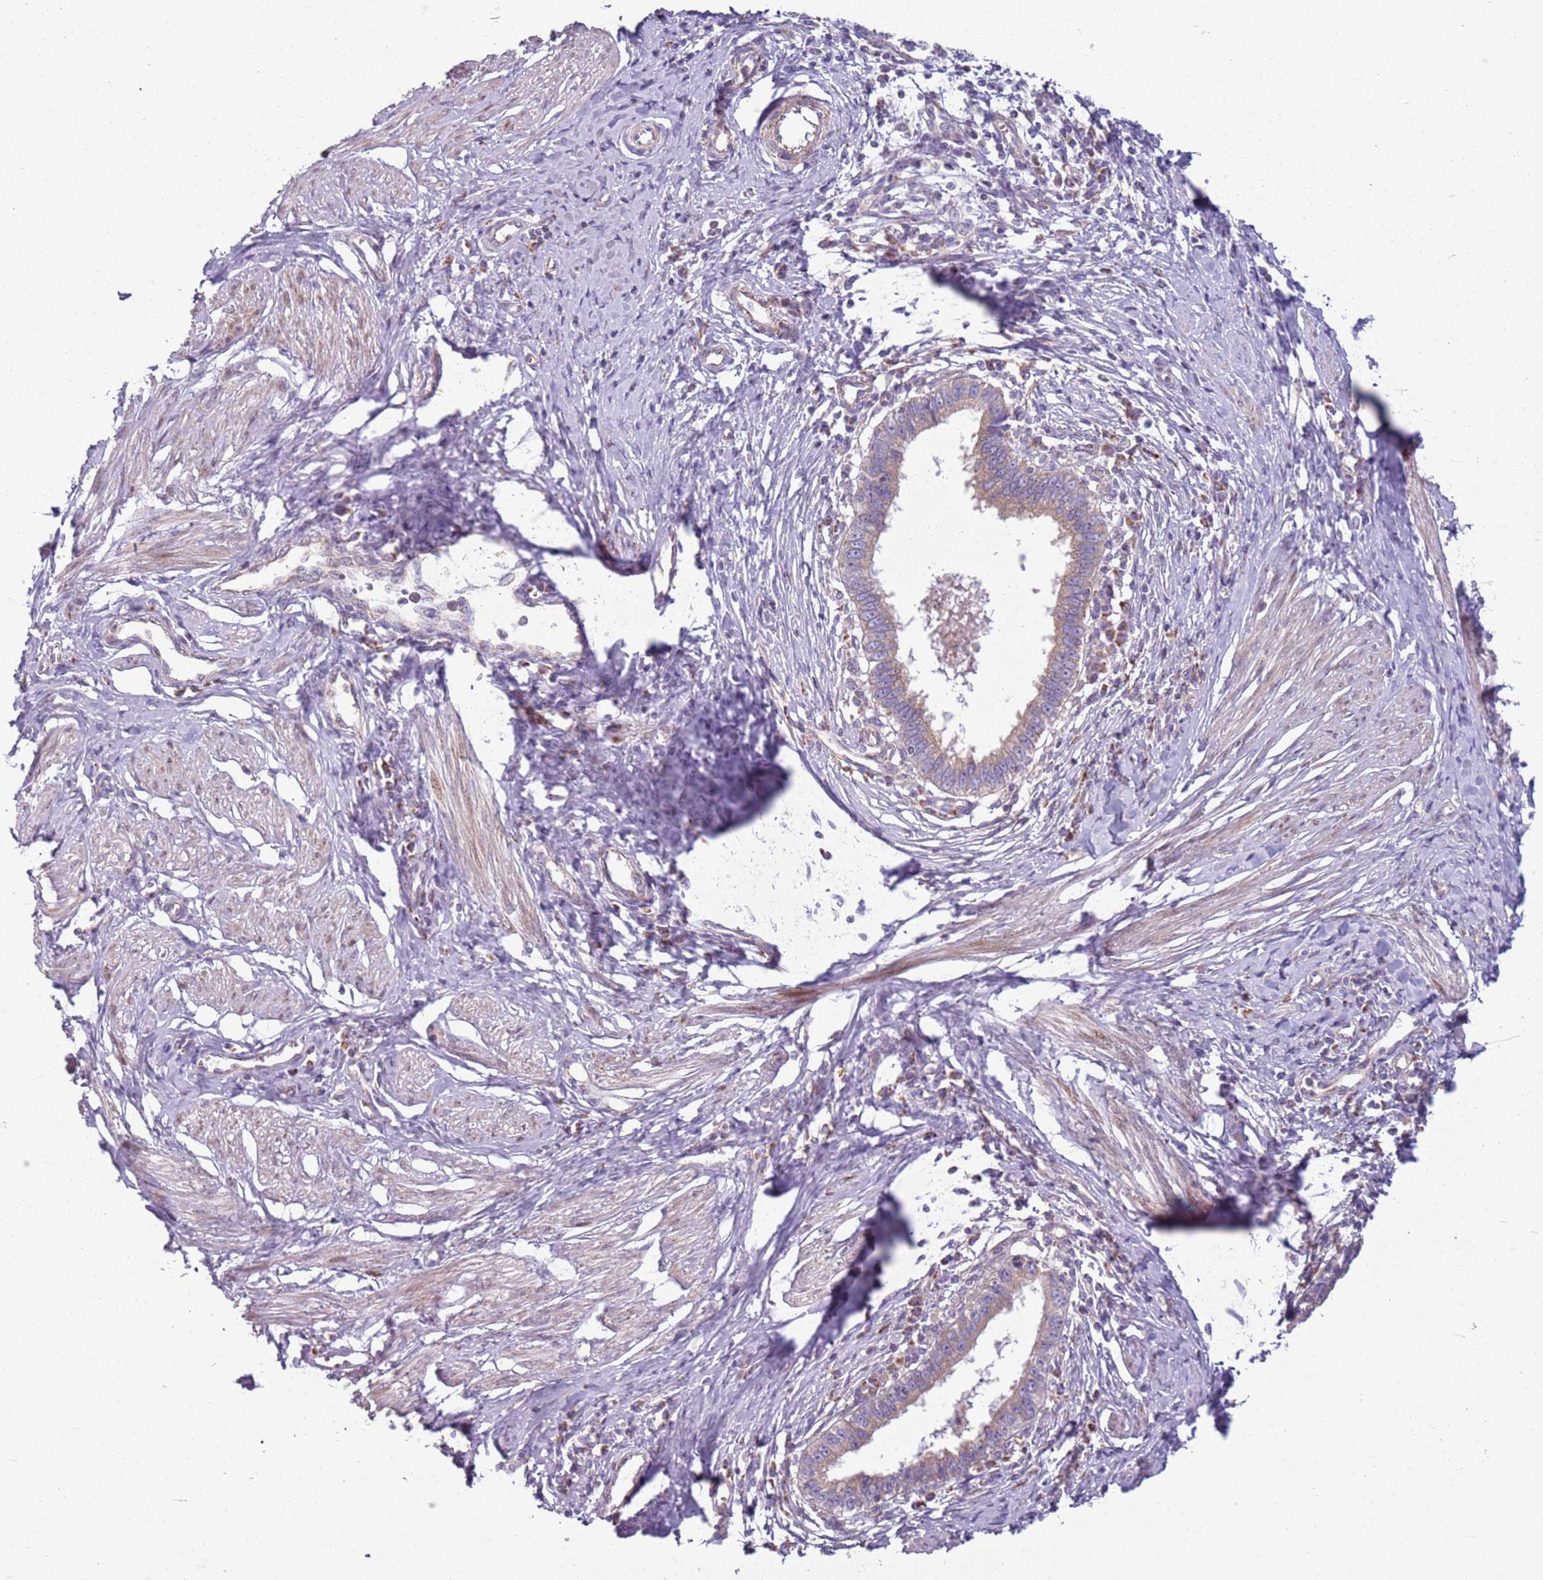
{"staining": {"intensity": "weak", "quantity": "25%-75%", "location": "cytoplasmic/membranous"}, "tissue": "cervical cancer", "cell_type": "Tumor cells", "image_type": "cancer", "snomed": [{"axis": "morphology", "description": "Adenocarcinoma, NOS"}, {"axis": "topography", "description": "Cervix"}], "caption": "Protein positivity by immunohistochemistry displays weak cytoplasmic/membranous staining in about 25%-75% of tumor cells in cervical cancer.", "gene": "TMEM200C", "patient": {"sex": "female", "age": 36}}